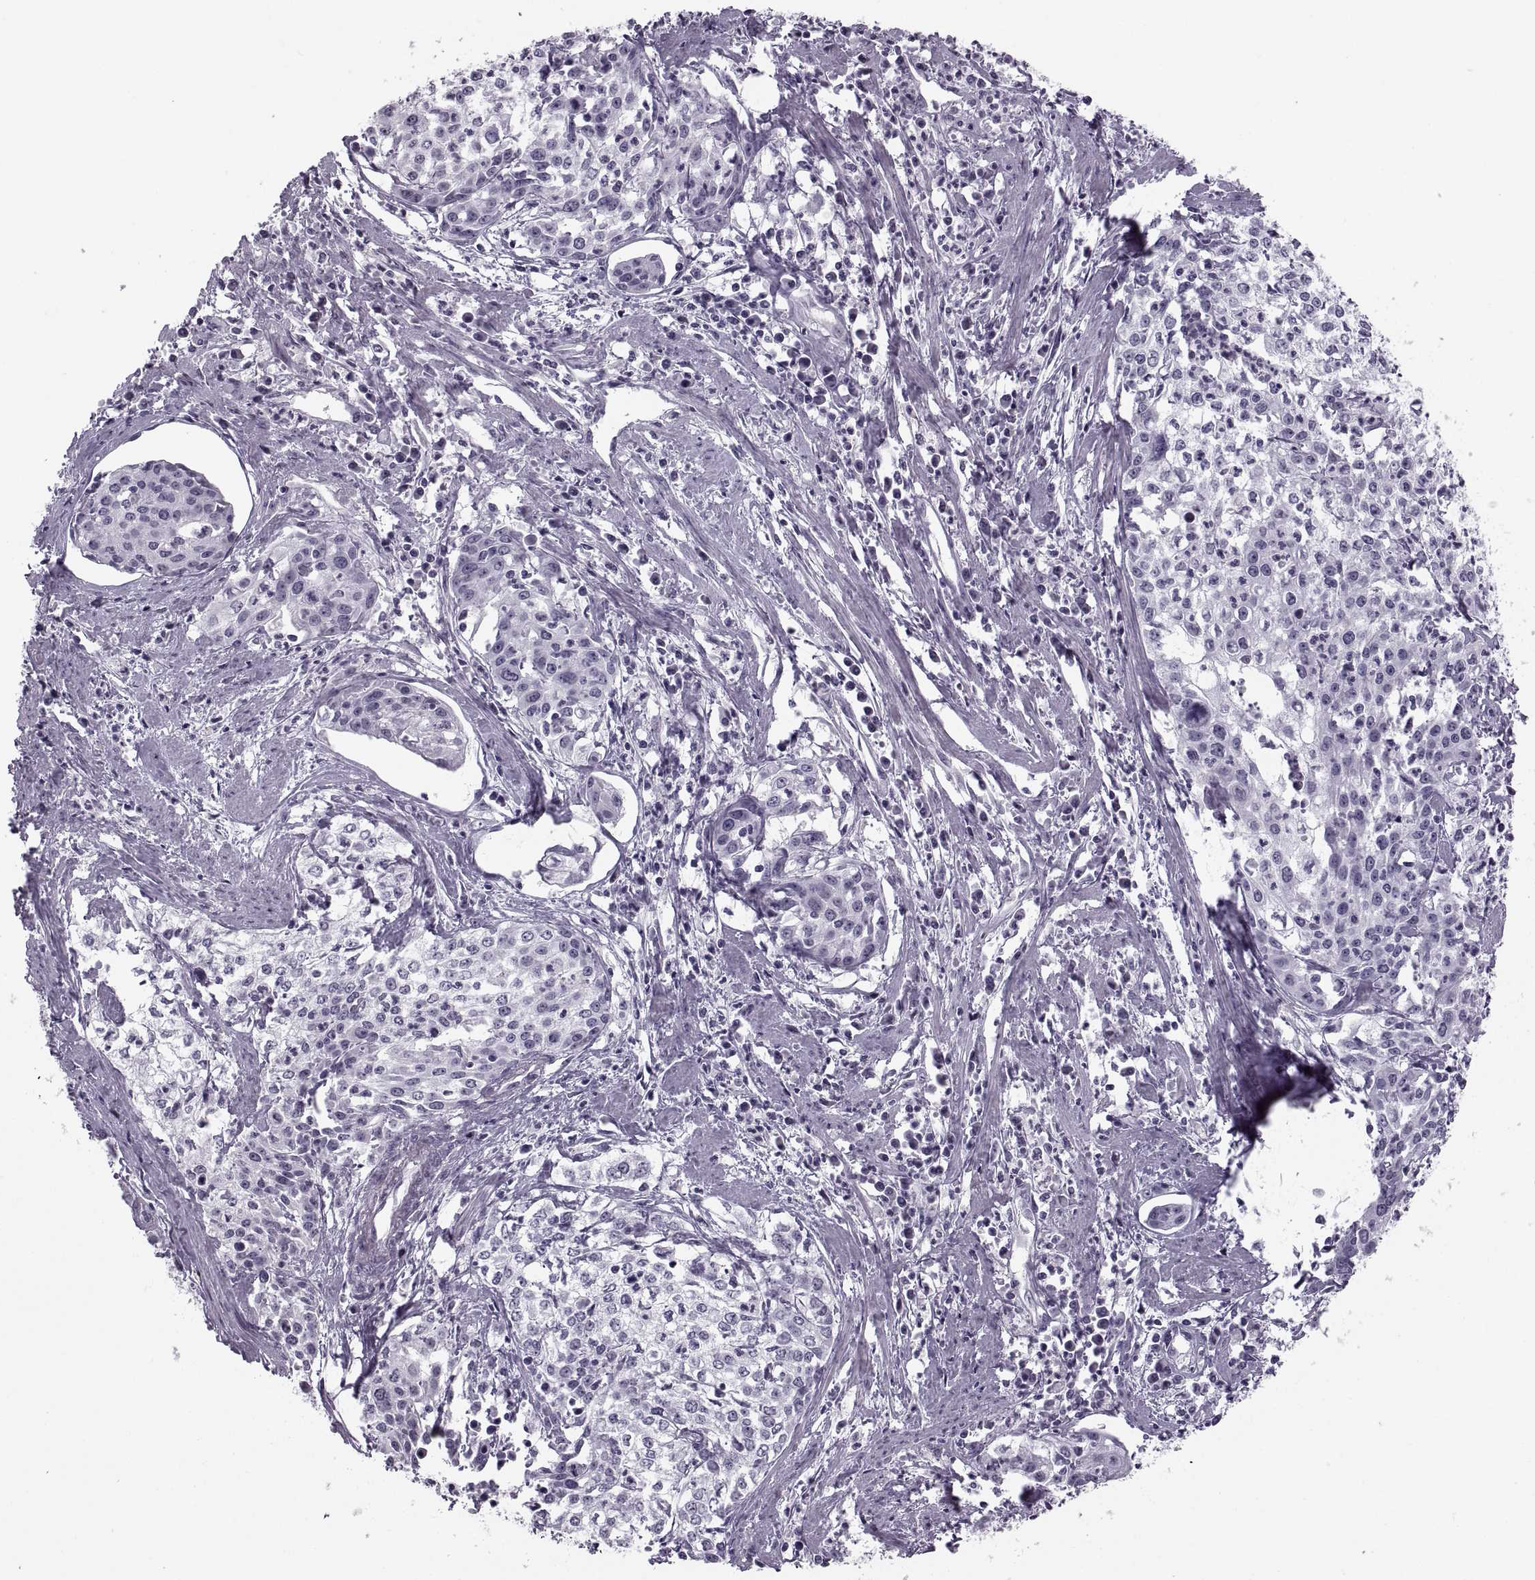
{"staining": {"intensity": "negative", "quantity": "none", "location": "none"}, "tissue": "cervical cancer", "cell_type": "Tumor cells", "image_type": "cancer", "snomed": [{"axis": "morphology", "description": "Squamous cell carcinoma, NOS"}, {"axis": "topography", "description": "Cervix"}], "caption": "Immunohistochemical staining of human squamous cell carcinoma (cervical) demonstrates no significant expression in tumor cells.", "gene": "PAGE5", "patient": {"sex": "female", "age": 39}}